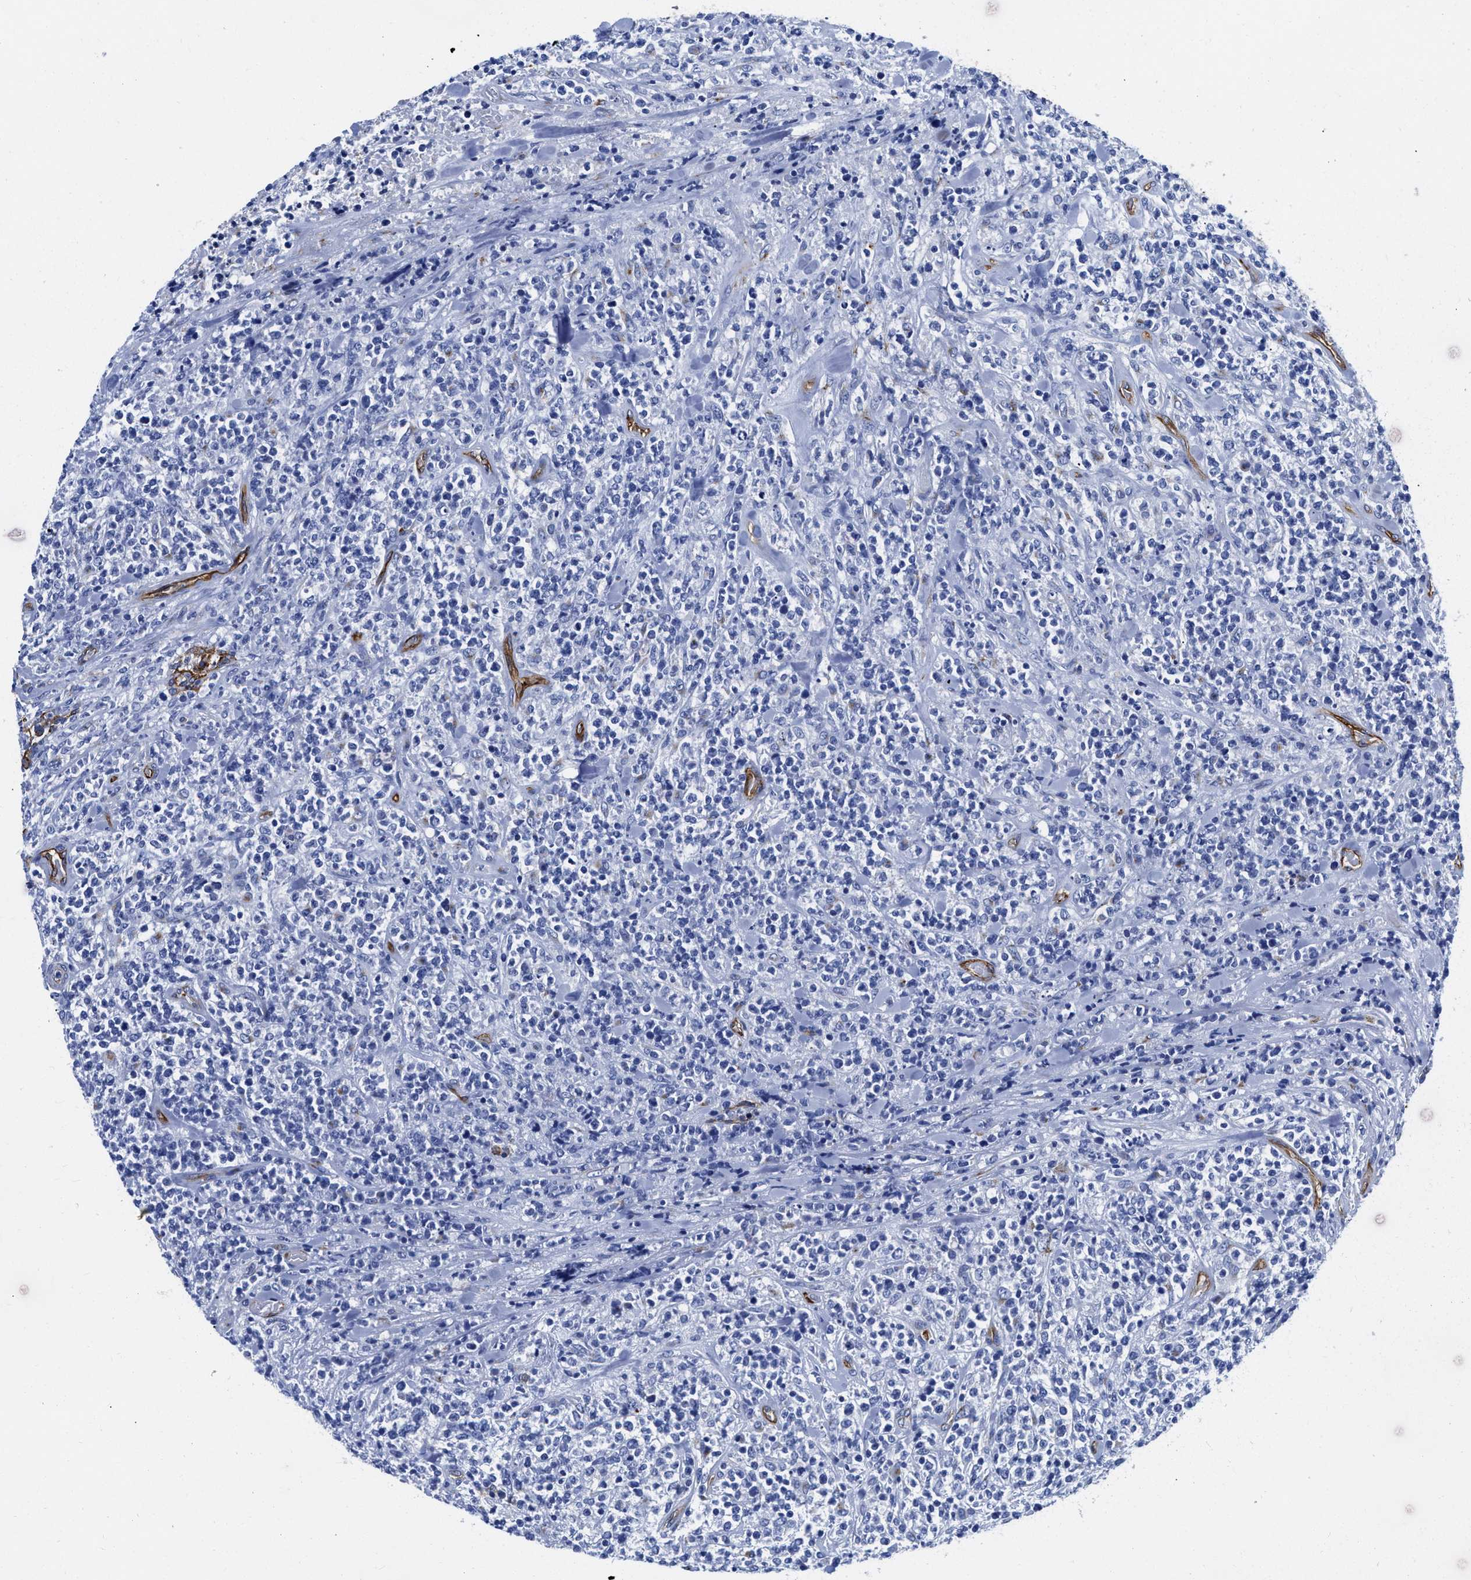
{"staining": {"intensity": "negative", "quantity": "none", "location": "none"}, "tissue": "lymphoma", "cell_type": "Tumor cells", "image_type": "cancer", "snomed": [{"axis": "morphology", "description": "Malignant lymphoma, non-Hodgkin's type, High grade"}, {"axis": "topography", "description": "Soft tissue"}], "caption": "Immunohistochemical staining of lymphoma exhibits no significant positivity in tumor cells. (DAB IHC visualized using brightfield microscopy, high magnification).", "gene": "TVP23B", "patient": {"sex": "male", "age": 18}}